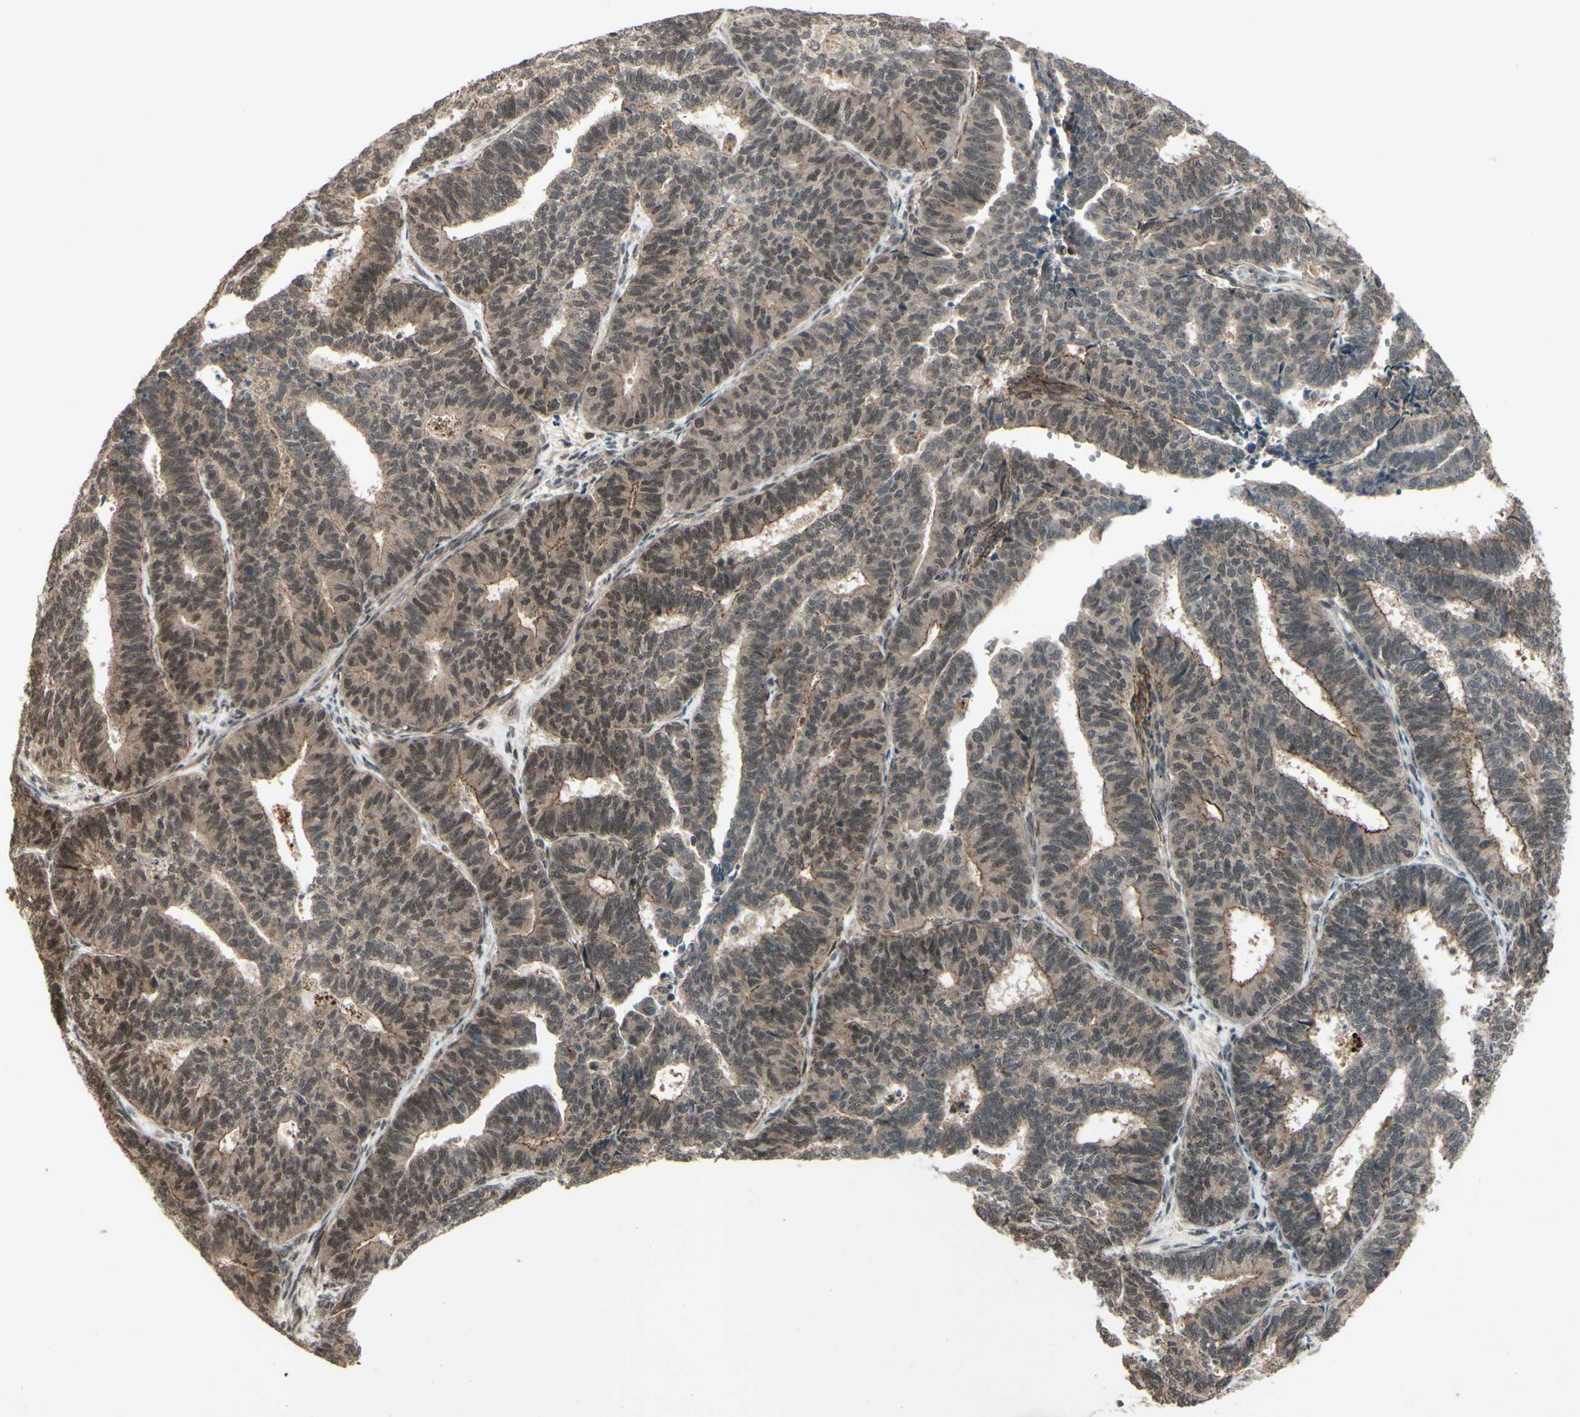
{"staining": {"intensity": "moderate", "quantity": ">75%", "location": "cytoplasmic/membranous,nuclear"}, "tissue": "endometrial cancer", "cell_type": "Tumor cells", "image_type": "cancer", "snomed": [{"axis": "morphology", "description": "Adenocarcinoma, NOS"}, {"axis": "topography", "description": "Endometrium"}], "caption": "Brown immunohistochemical staining in human endometrial cancer (adenocarcinoma) displays moderate cytoplasmic/membranous and nuclear positivity in approximately >75% of tumor cells.", "gene": "MLF2", "patient": {"sex": "female", "age": 70}}